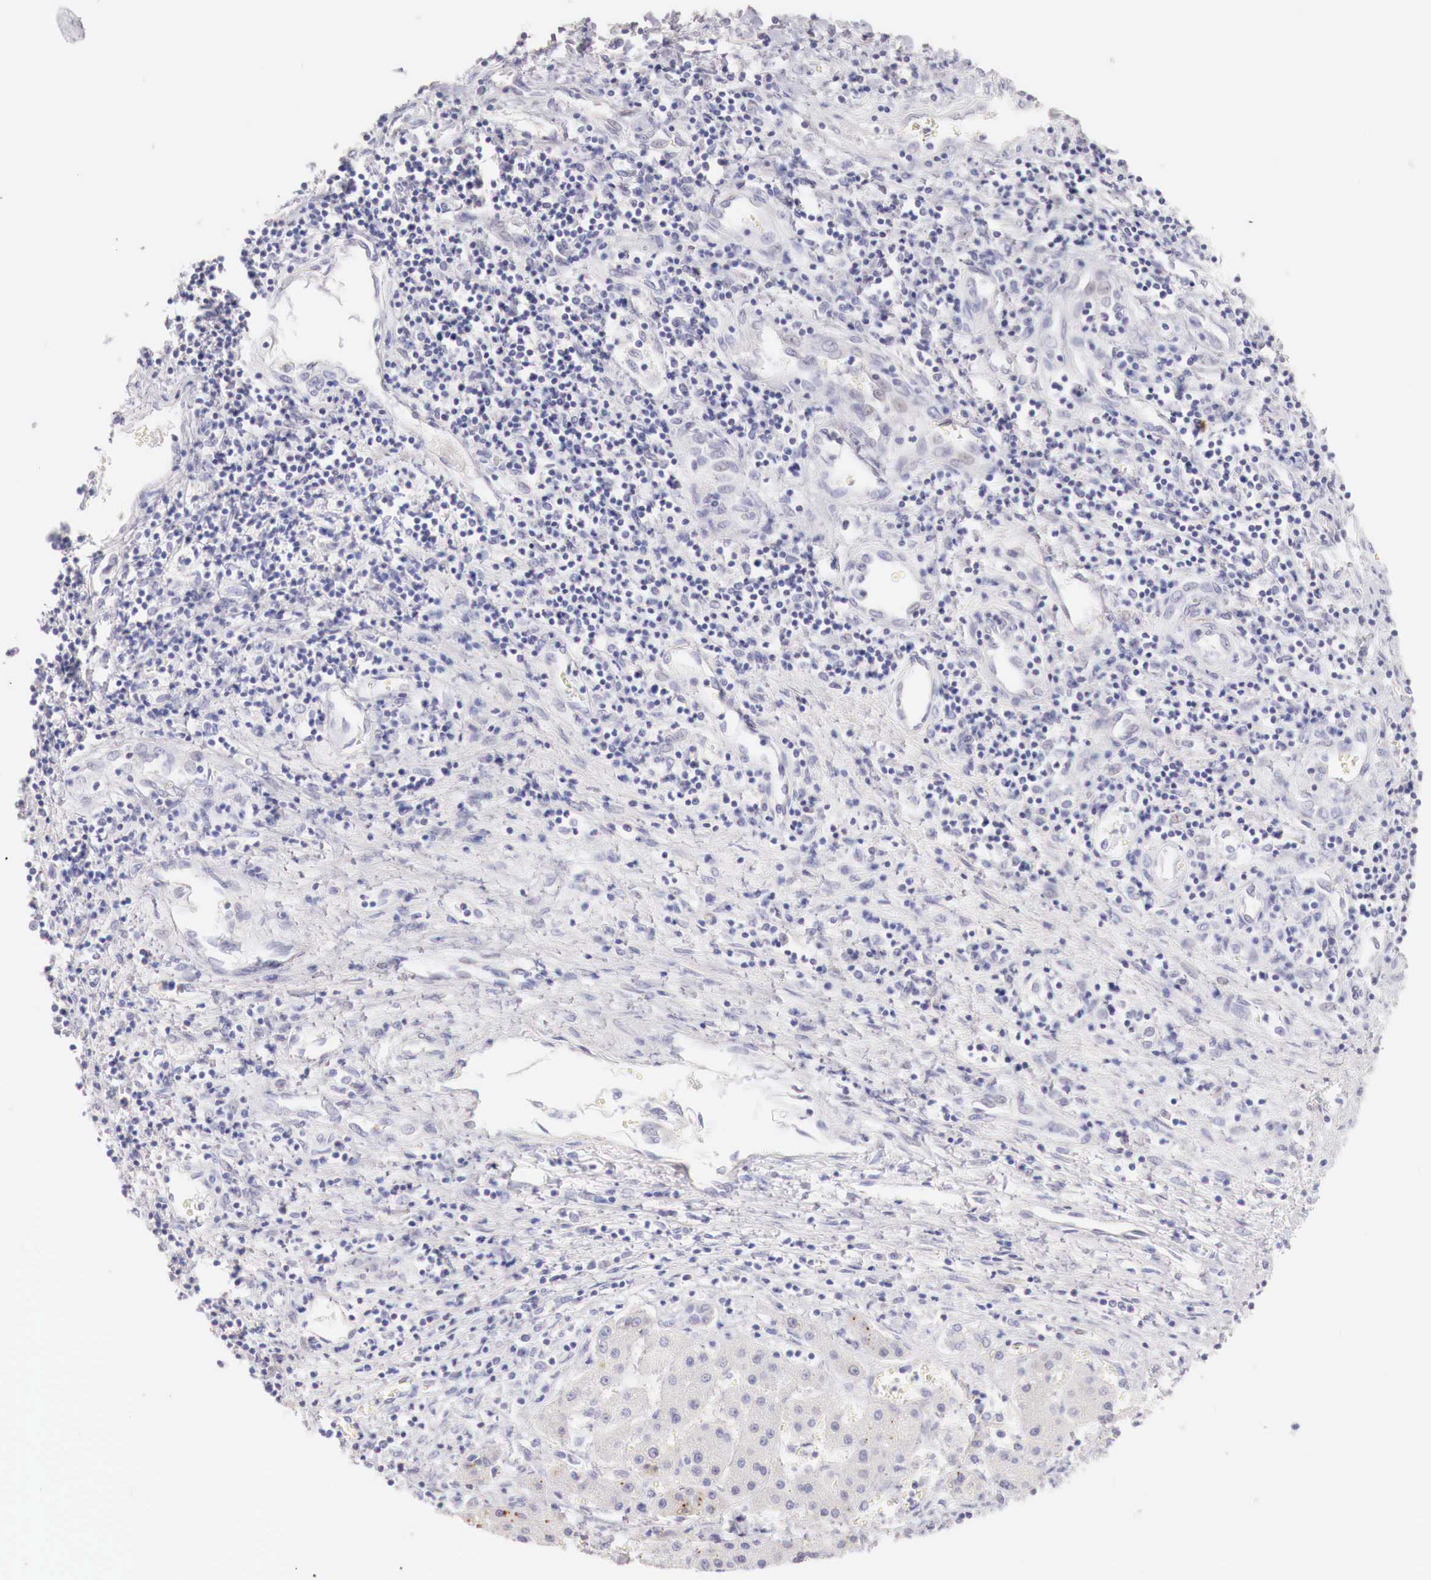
{"staining": {"intensity": "weak", "quantity": "<25%", "location": "cytoplasmic/membranous"}, "tissue": "liver cancer", "cell_type": "Tumor cells", "image_type": "cancer", "snomed": [{"axis": "morphology", "description": "Carcinoma, Hepatocellular, NOS"}, {"axis": "topography", "description": "Liver"}], "caption": "DAB (3,3'-diaminobenzidine) immunohistochemical staining of human hepatocellular carcinoma (liver) demonstrates no significant staining in tumor cells.", "gene": "ITIH6", "patient": {"sex": "male", "age": 24}}